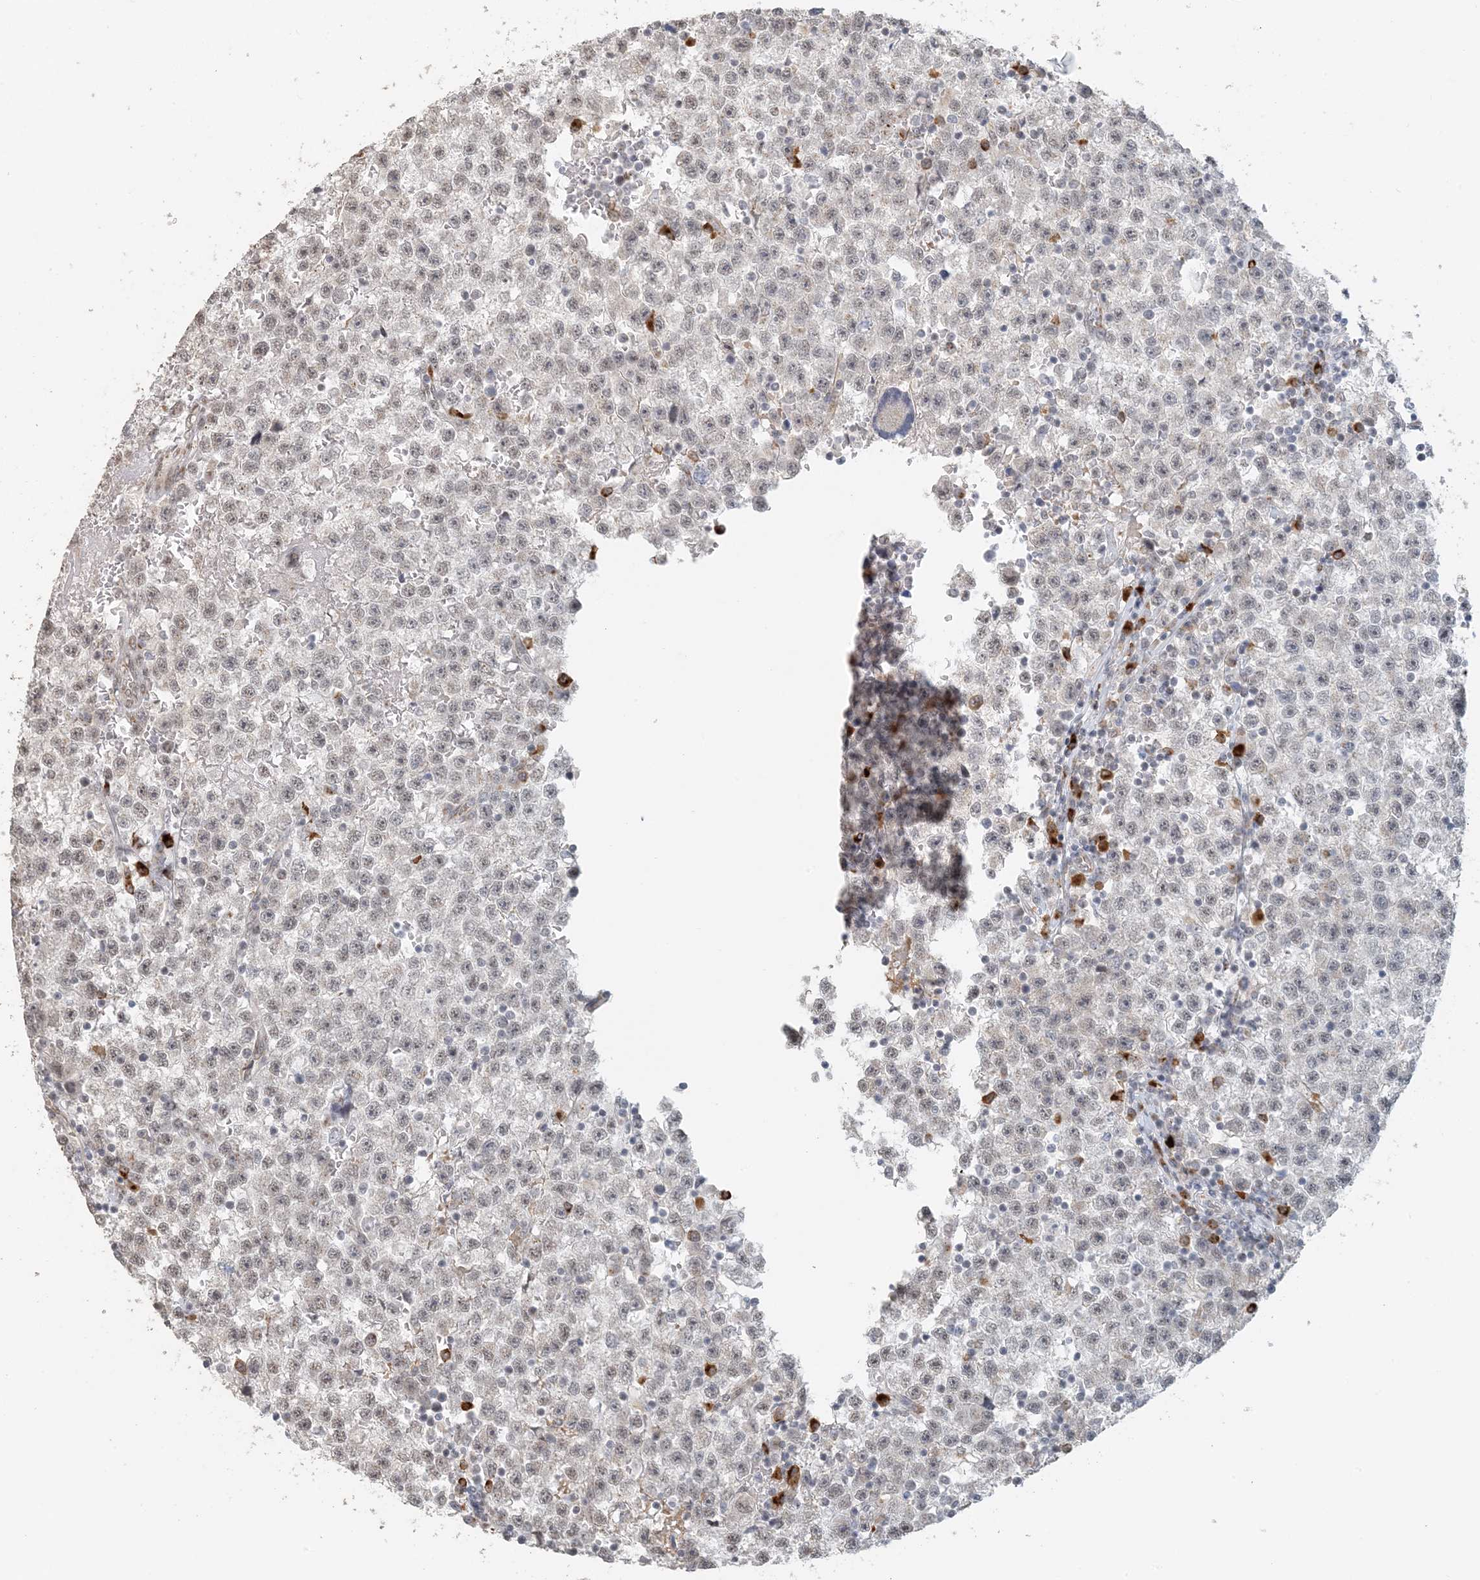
{"staining": {"intensity": "negative", "quantity": "none", "location": "none"}, "tissue": "testis cancer", "cell_type": "Tumor cells", "image_type": "cancer", "snomed": [{"axis": "morphology", "description": "Seminoma, NOS"}, {"axis": "topography", "description": "Testis"}], "caption": "This is a histopathology image of immunohistochemistry (IHC) staining of testis cancer, which shows no expression in tumor cells.", "gene": "ZCCHC4", "patient": {"sex": "male", "age": 22}}